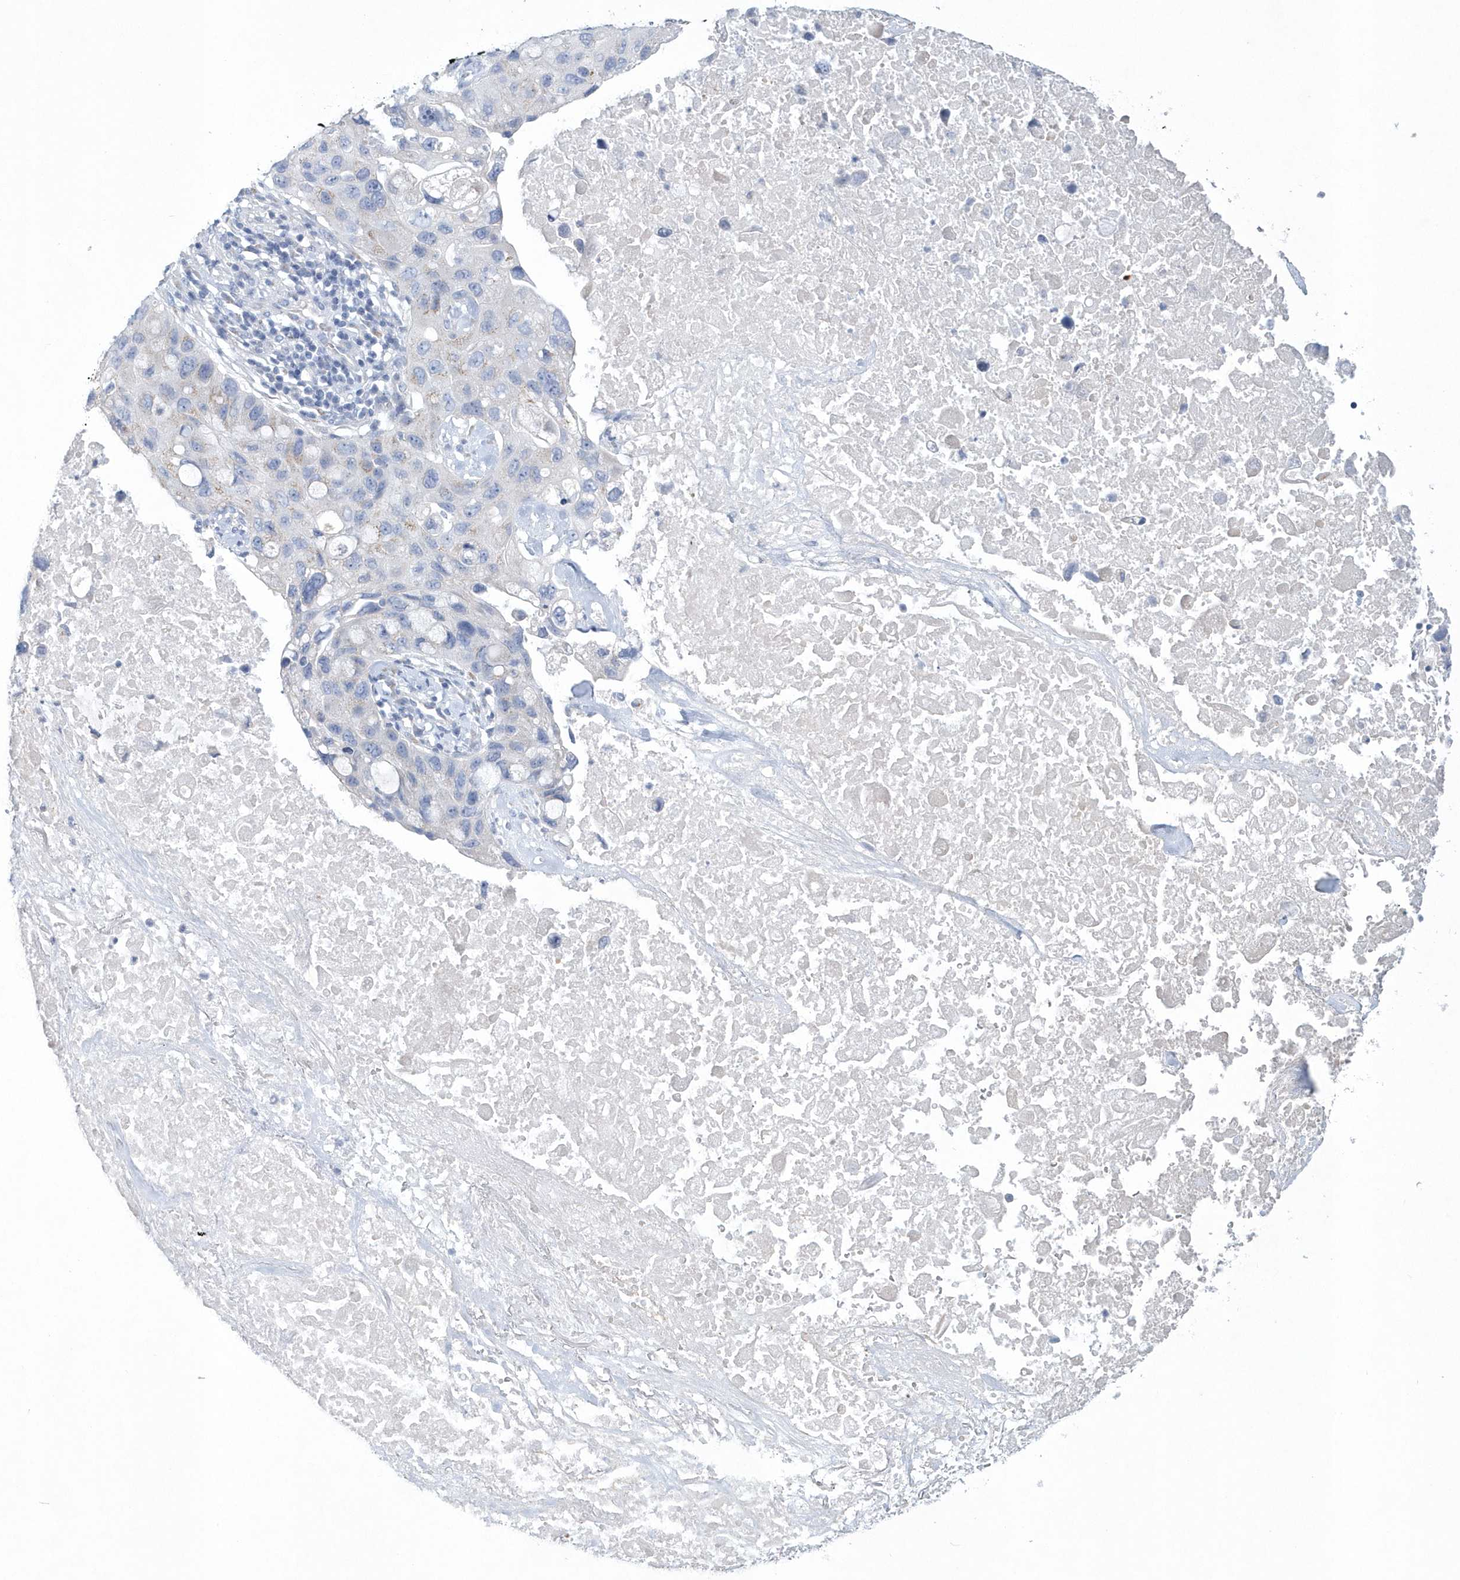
{"staining": {"intensity": "negative", "quantity": "none", "location": "none"}, "tissue": "lung cancer", "cell_type": "Tumor cells", "image_type": "cancer", "snomed": [{"axis": "morphology", "description": "Squamous cell carcinoma, NOS"}, {"axis": "topography", "description": "Lung"}], "caption": "There is no significant expression in tumor cells of squamous cell carcinoma (lung).", "gene": "SPATA18", "patient": {"sex": "female", "age": 73}}